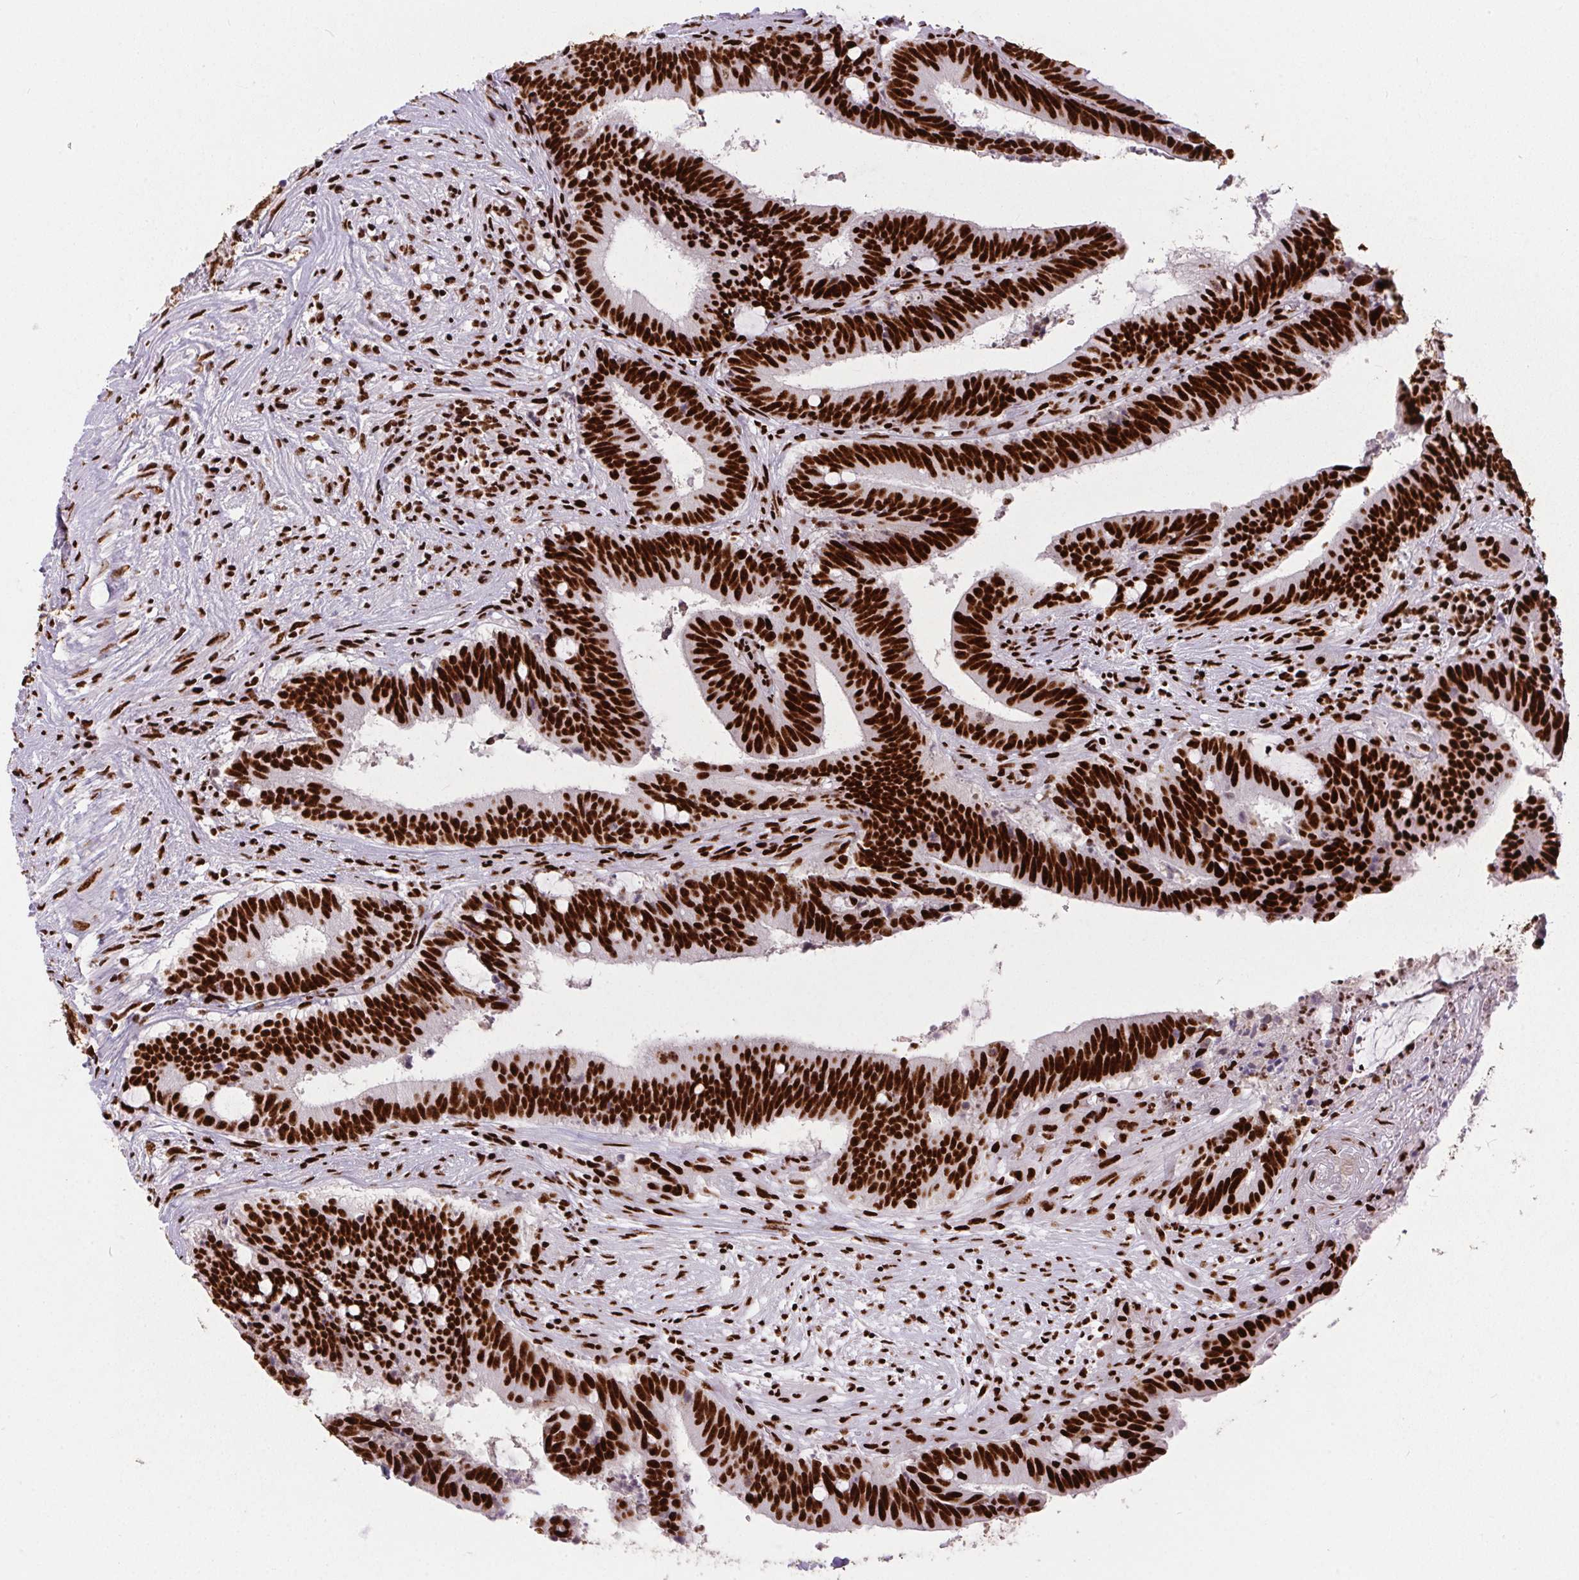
{"staining": {"intensity": "strong", "quantity": ">75%", "location": "nuclear"}, "tissue": "colorectal cancer", "cell_type": "Tumor cells", "image_type": "cancer", "snomed": [{"axis": "morphology", "description": "Adenocarcinoma, NOS"}, {"axis": "topography", "description": "Colon"}], "caption": "Human adenocarcinoma (colorectal) stained for a protein (brown) shows strong nuclear positive staining in about >75% of tumor cells.", "gene": "PAGE3", "patient": {"sex": "female", "age": 43}}